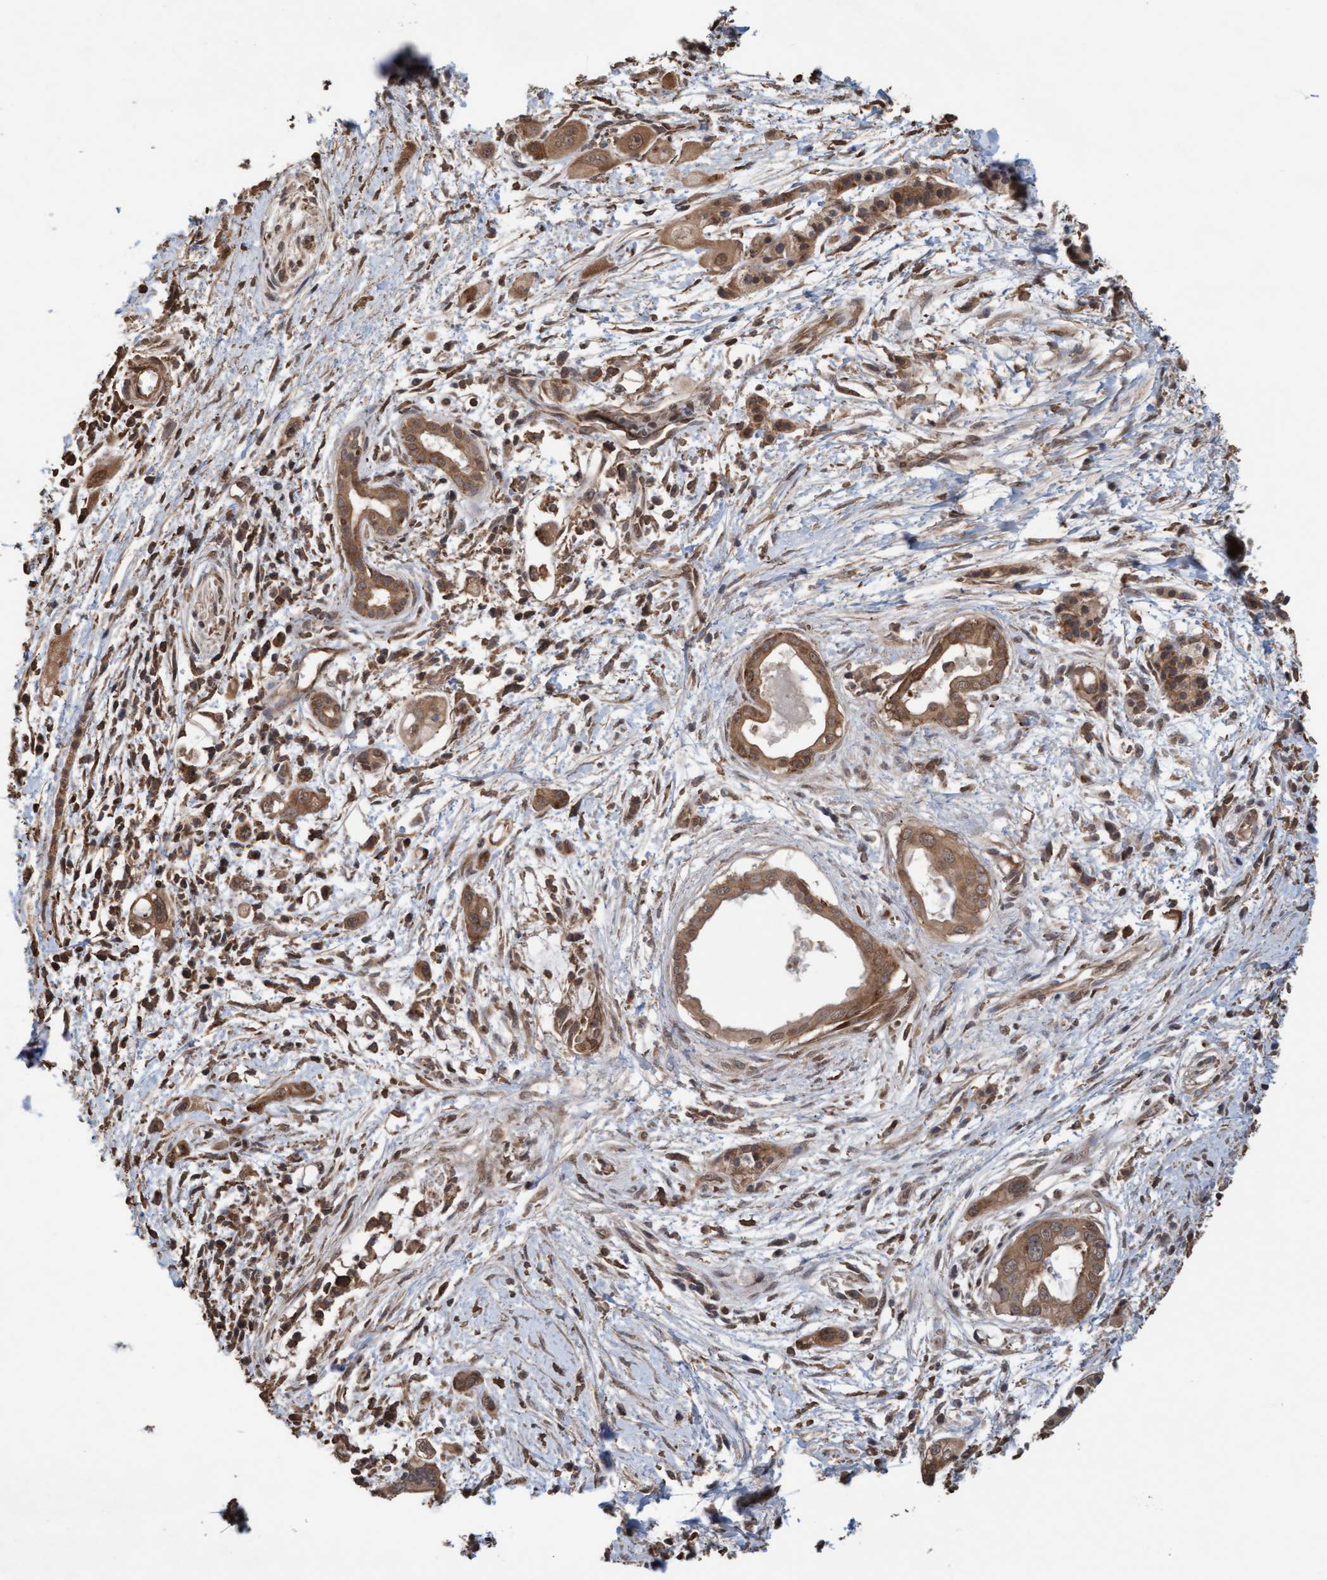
{"staining": {"intensity": "moderate", "quantity": ">75%", "location": "cytoplasmic/membranous"}, "tissue": "pancreatic cancer", "cell_type": "Tumor cells", "image_type": "cancer", "snomed": [{"axis": "morphology", "description": "Adenocarcinoma, NOS"}, {"axis": "topography", "description": "Pancreas"}], "caption": "Approximately >75% of tumor cells in adenocarcinoma (pancreatic) exhibit moderate cytoplasmic/membranous protein staining as visualized by brown immunohistochemical staining.", "gene": "FXR2", "patient": {"sex": "male", "age": 59}}